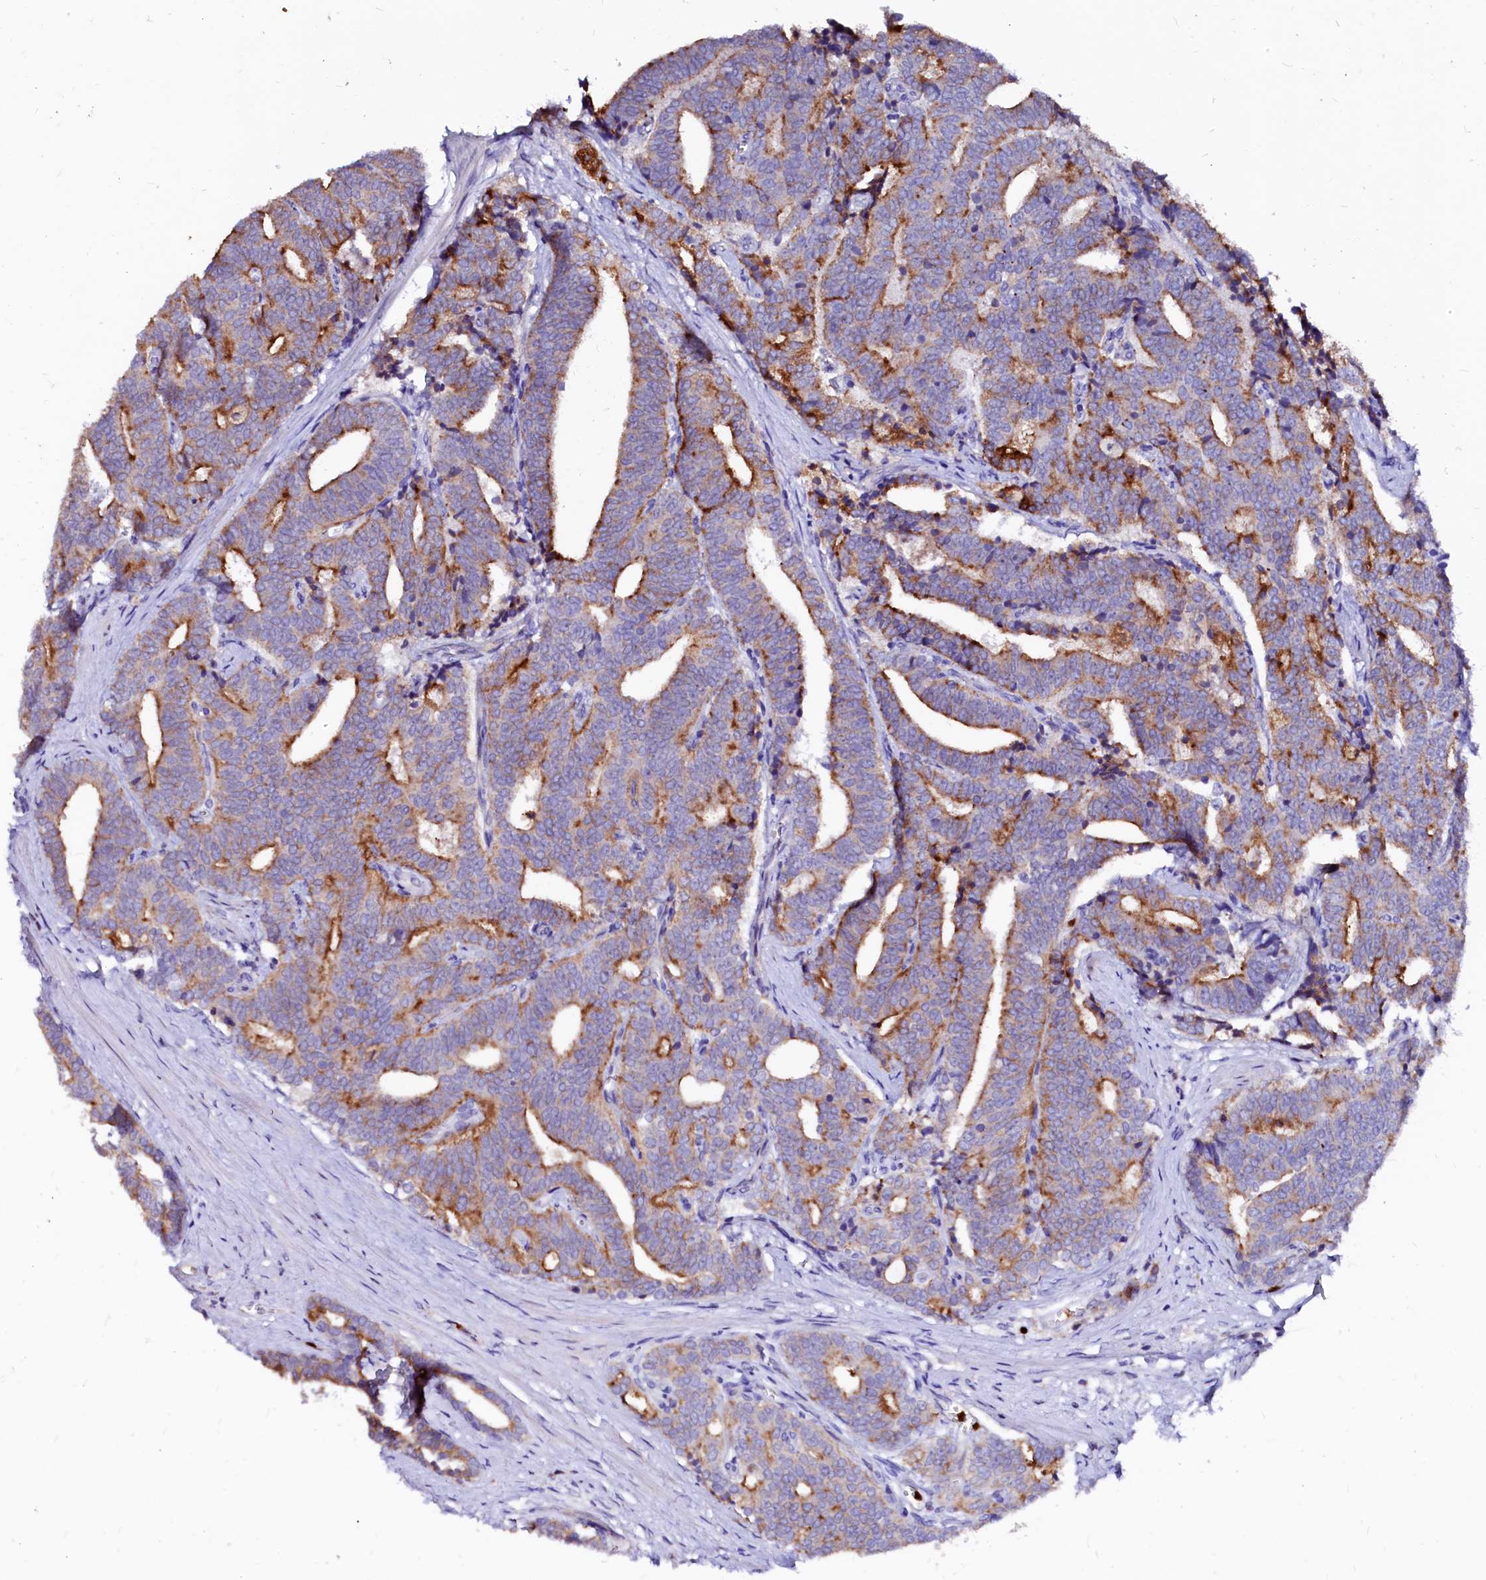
{"staining": {"intensity": "moderate", "quantity": ">75%", "location": "cytoplasmic/membranous"}, "tissue": "prostate cancer", "cell_type": "Tumor cells", "image_type": "cancer", "snomed": [{"axis": "morphology", "description": "Adenocarcinoma, High grade"}, {"axis": "topography", "description": "Prostate and seminal vesicle, NOS"}], "caption": "There is medium levels of moderate cytoplasmic/membranous staining in tumor cells of prostate high-grade adenocarcinoma, as demonstrated by immunohistochemical staining (brown color).", "gene": "RAB27A", "patient": {"sex": "male", "age": 67}}